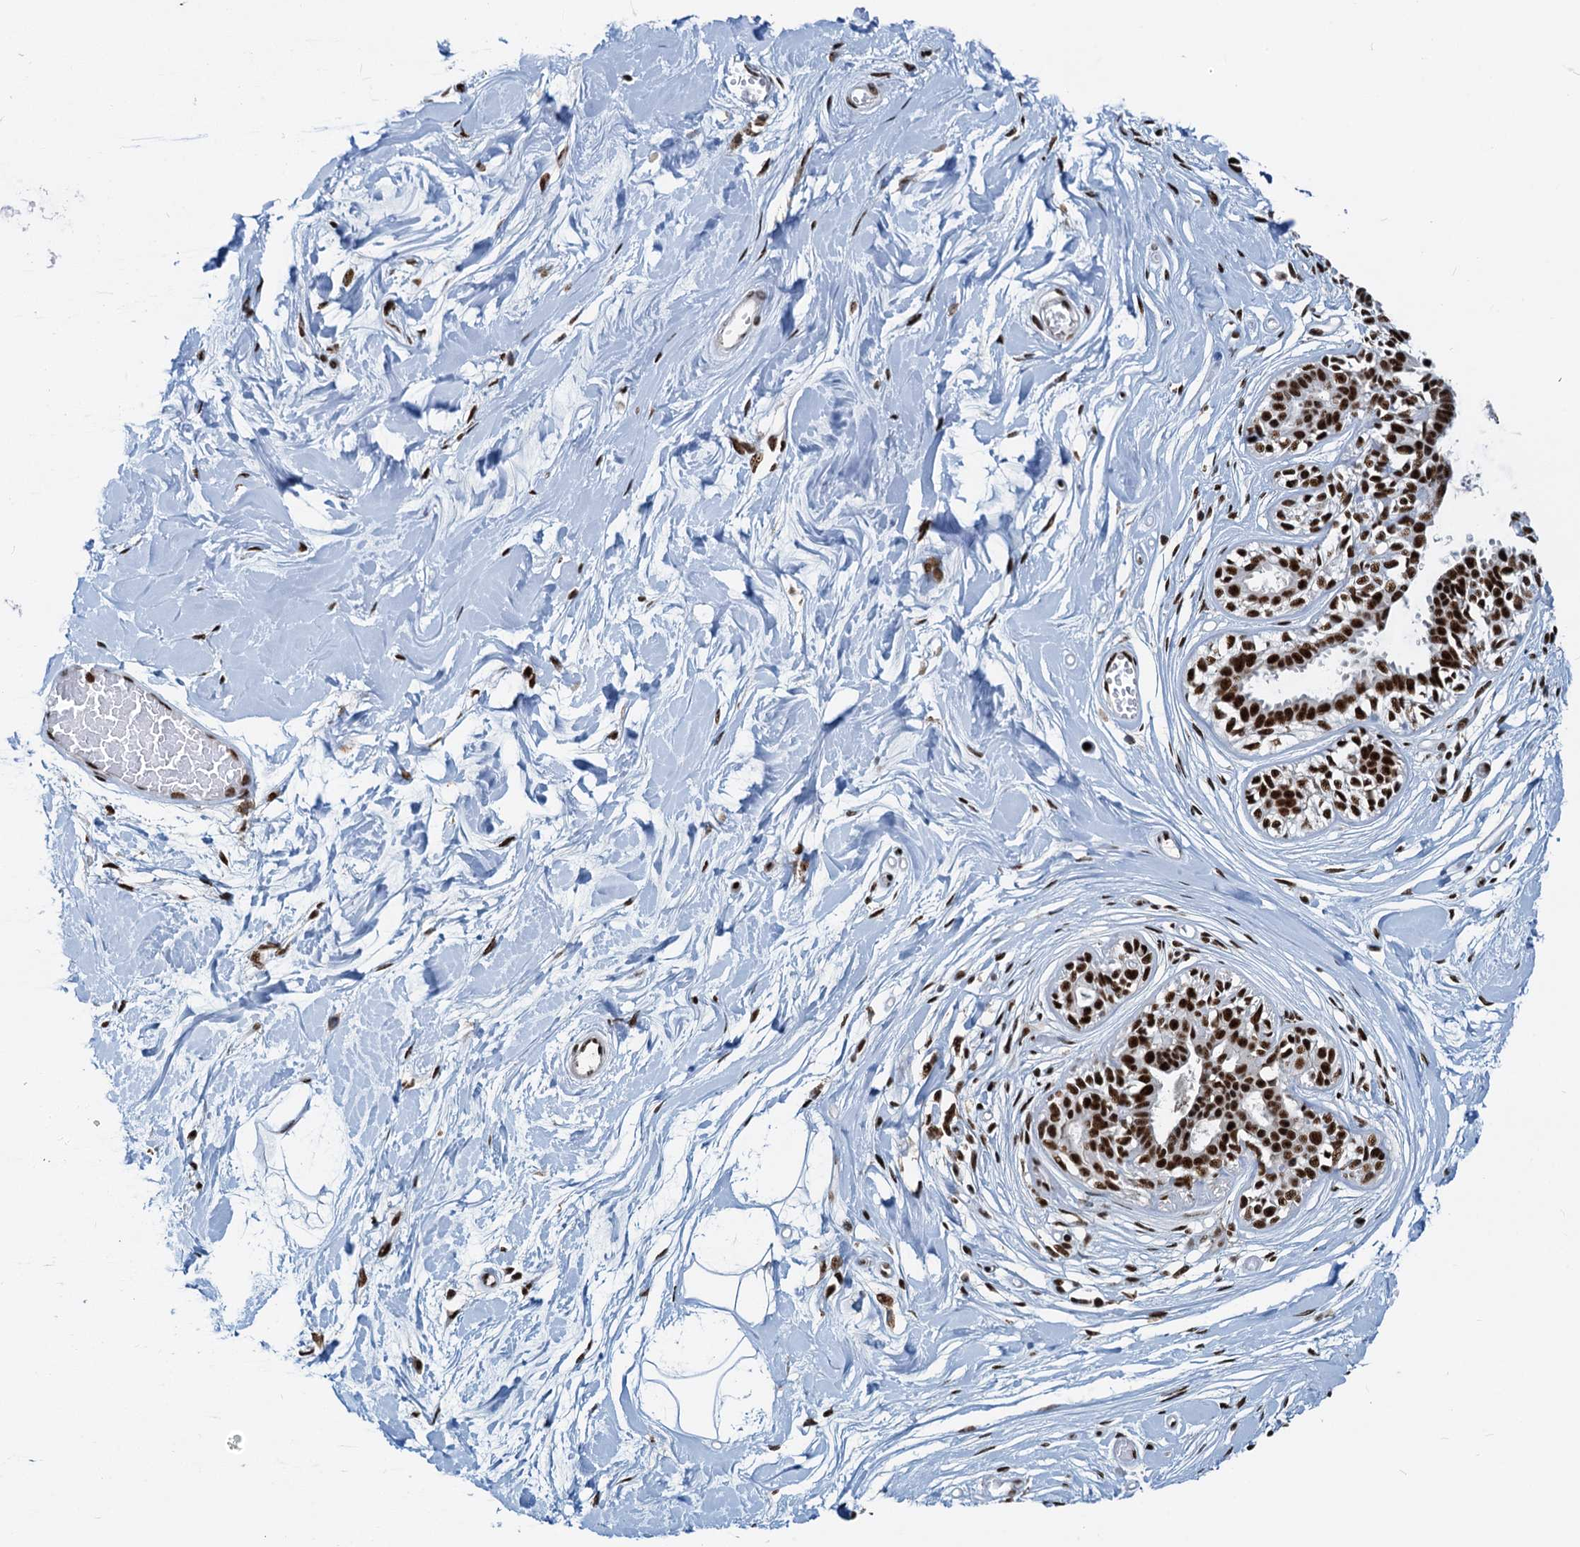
{"staining": {"intensity": "moderate", "quantity": ">75%", "location": "nuclear"}, "tissue": "breast", "cell_type": "Adipocytes", "image_type": "normal", "snomed": [{"axis": "morphology", "description": "Normal tissue, NOS"}, {"axis": "topography", "description": "Breast"}], "caption": "This image demonstrates benign breast stained with immunohistochemistry to label a protein in brown. The nuclear of adipocytes show moderate positivity for the protein. Nuclei are counter-stained blue.", "gene": "RBM26", "patient": {"sex": "female", "age": 45}}